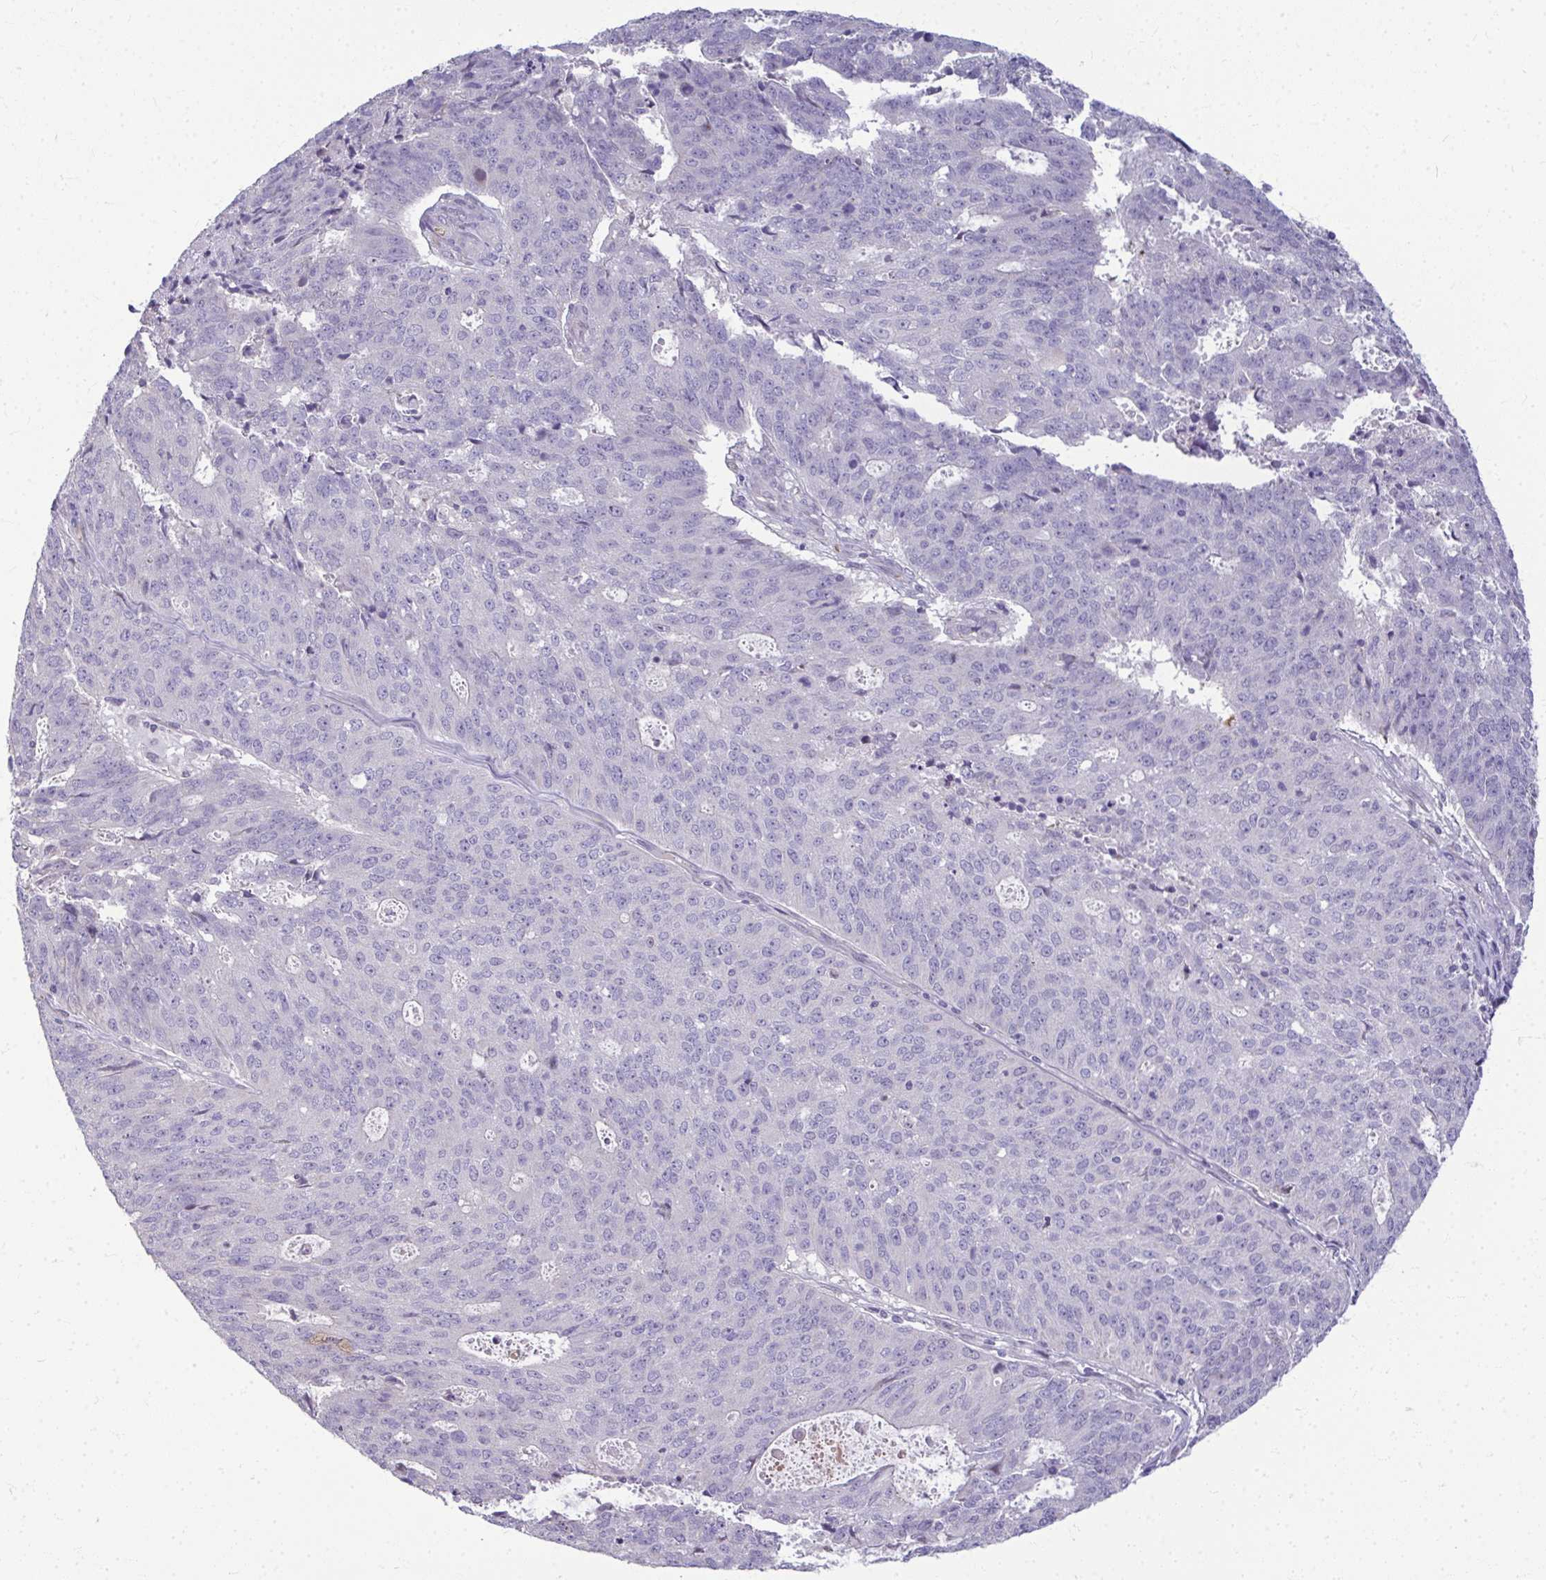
{"staining": {"intensity": "negative", "quantity": "none", "location": "none"}, "tissue": "endometrial cancer", "cell_type": "Tumor cells", "image_type": "cancer", "snomed": [{"axis": "morphology", "description": "Adenocarcinoma, NOS"}, {"axis": "topography", "description": "Endometrium"}], "caption": "High magnification brightfield microscopy of endometrial cancer (adenocarcinoma) stained with DAB (3,3'-diaminobenzidine) (brown) and counterstained with hematoxylin (blue): tumor cells show no significant expression.", "gene": "ODF1", "patient": {"sex": "female", "age": 82}}